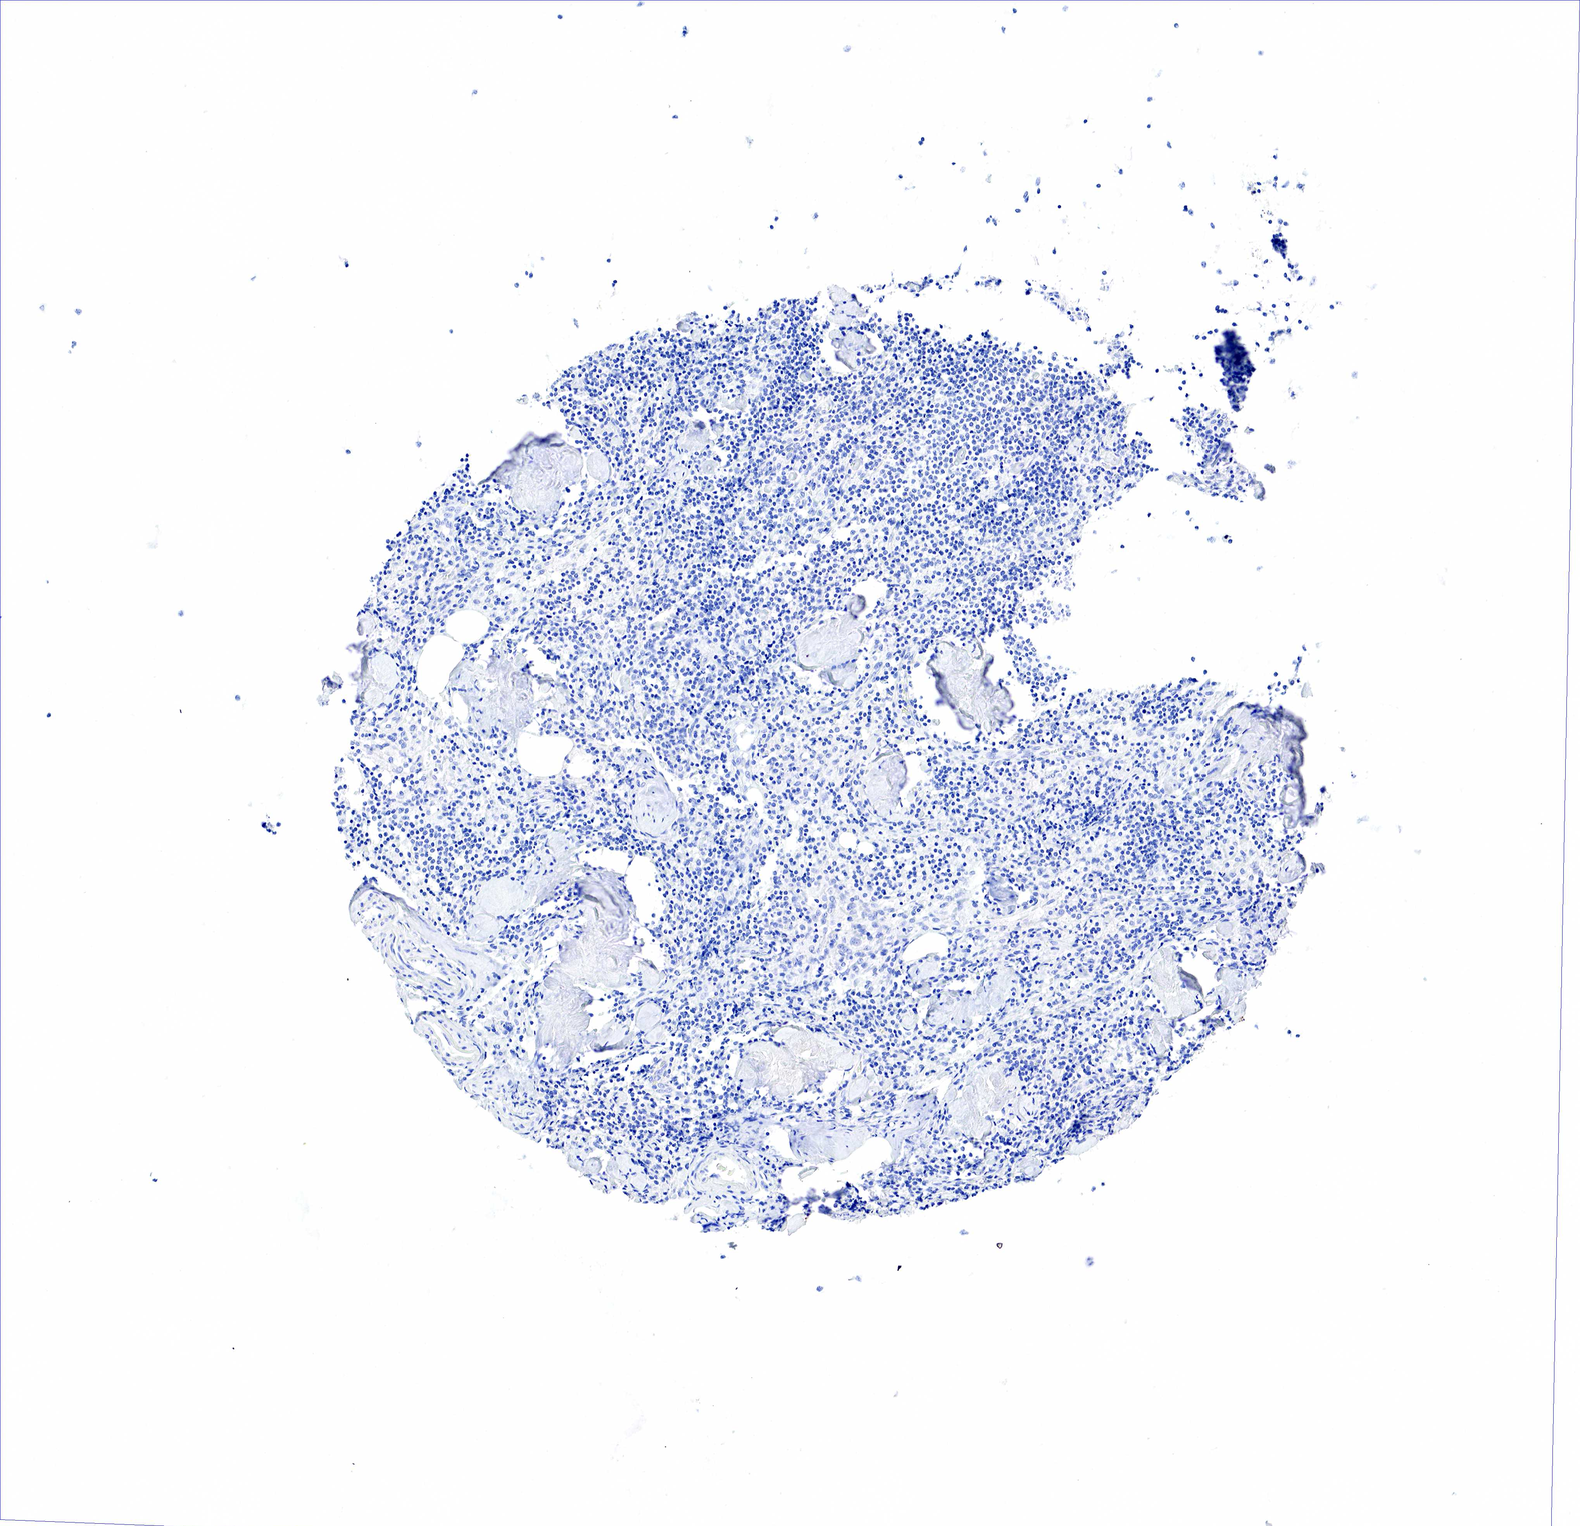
{"staining": {"intensity": "negative", "quantity": "none", "location": "none"}, "tissue": "lymph node", "cell_type": "Germinal center cells", "image_type": "normal", "snomed": [{"axis": "morphology", "description": "Normal tissue, NOS"}, {"axis": "topography", "description": "Lymph node"}], "caption": "Immunohistochemistry (IHC) of normal lymph node shows no expression in germinal center cells.", "gene": "KRT7", "patient": {"sex": "male", "age": 67}}